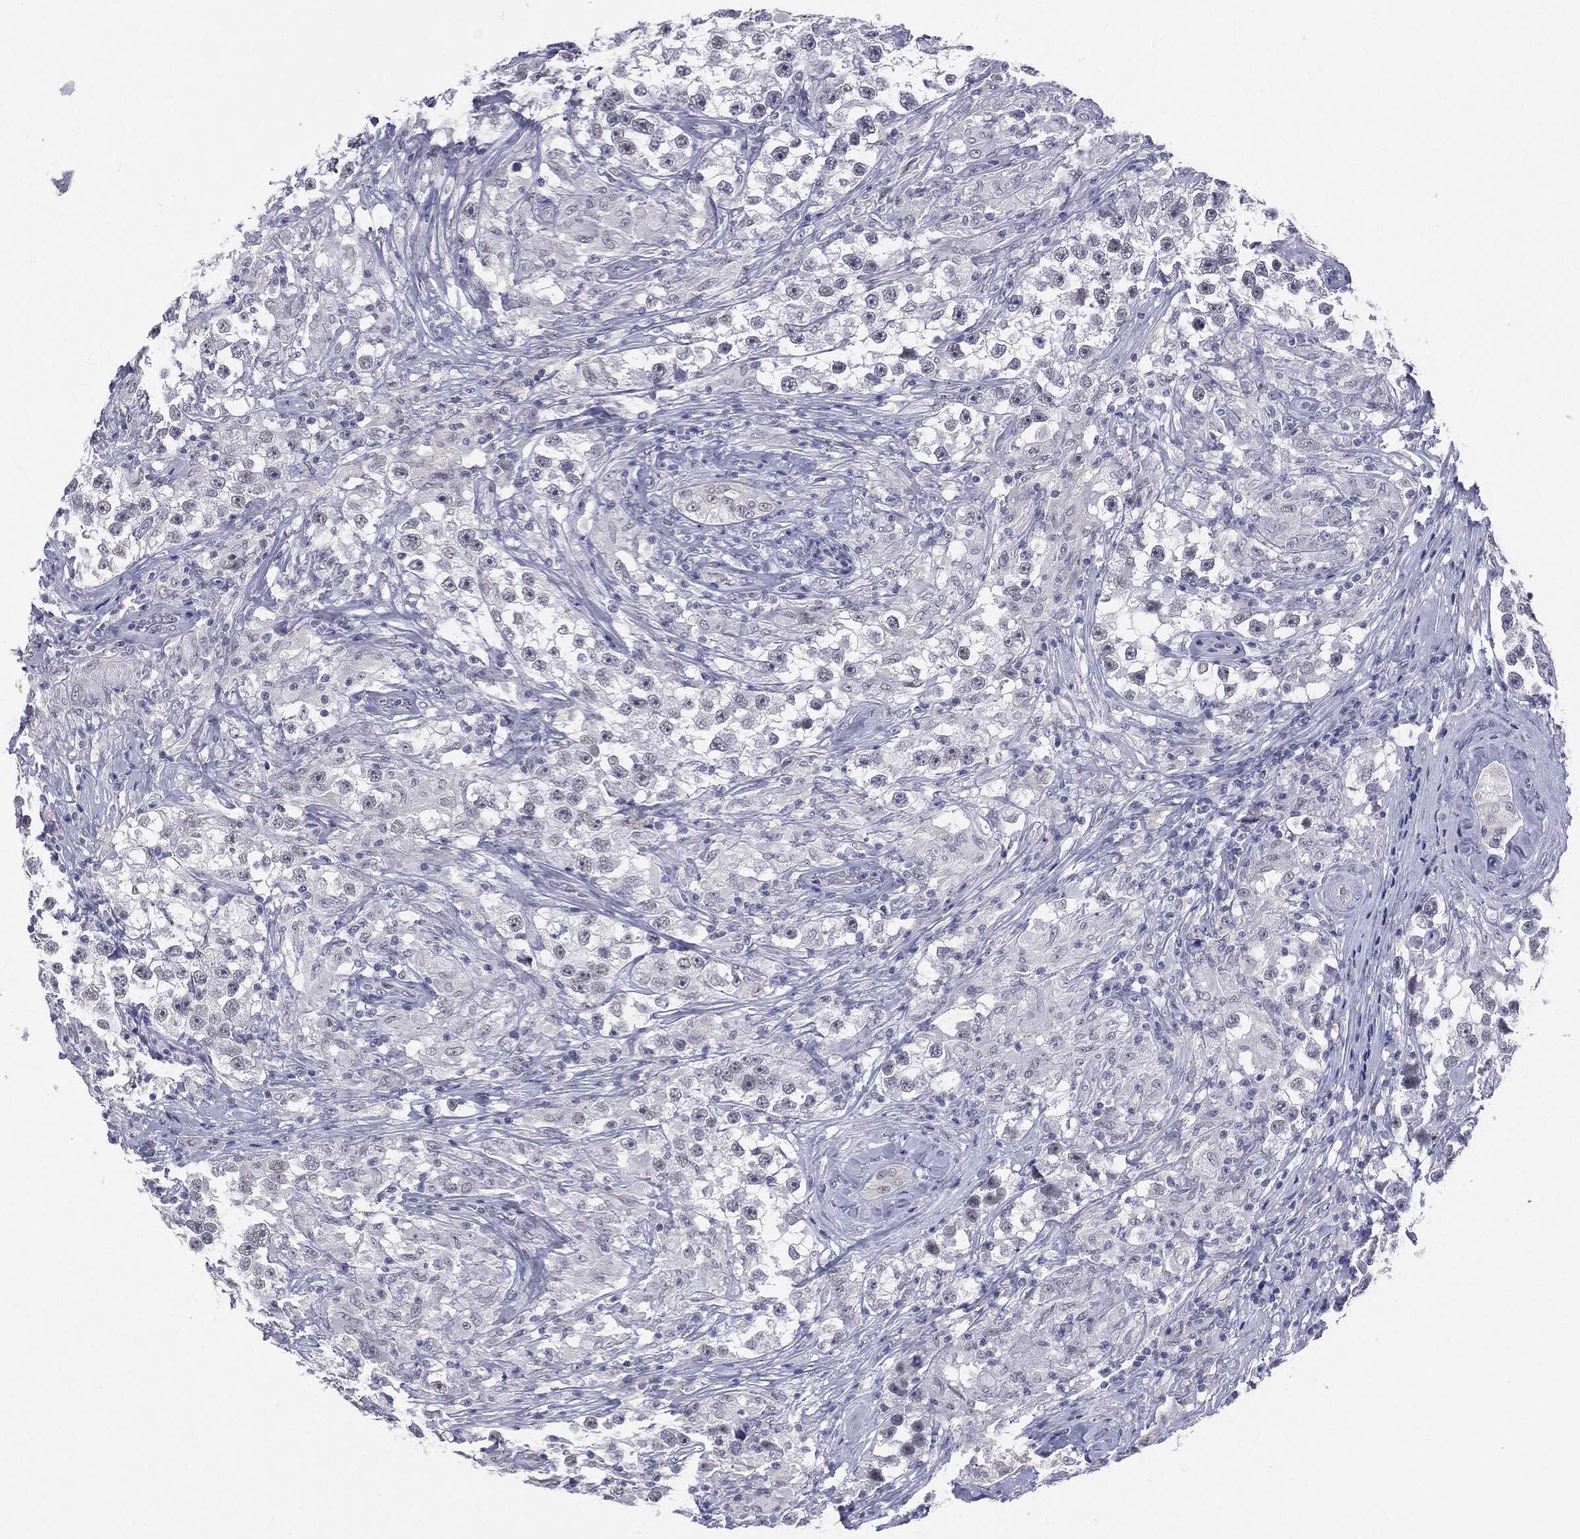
{"staining": {"intensity": "negative", "quantity": "none", "location": "none"}, "tissue": "testis cancer", "cell_type": "Tumor cells", "image_type": "cancer", "snomed": [{"axis": "morphology", "description": "Seminoma, NOS"}, {"axis": "topography", "description": "Testis"}], "caption": "The image reveals no significant staining in tumor cells of testis seminoma. The staining is performed using DAB brown chromogen with nuclei counter-stained in using hematoxylin.", "gene": "SLC5A5", "patient": {"sex": "male", "age": 46}}